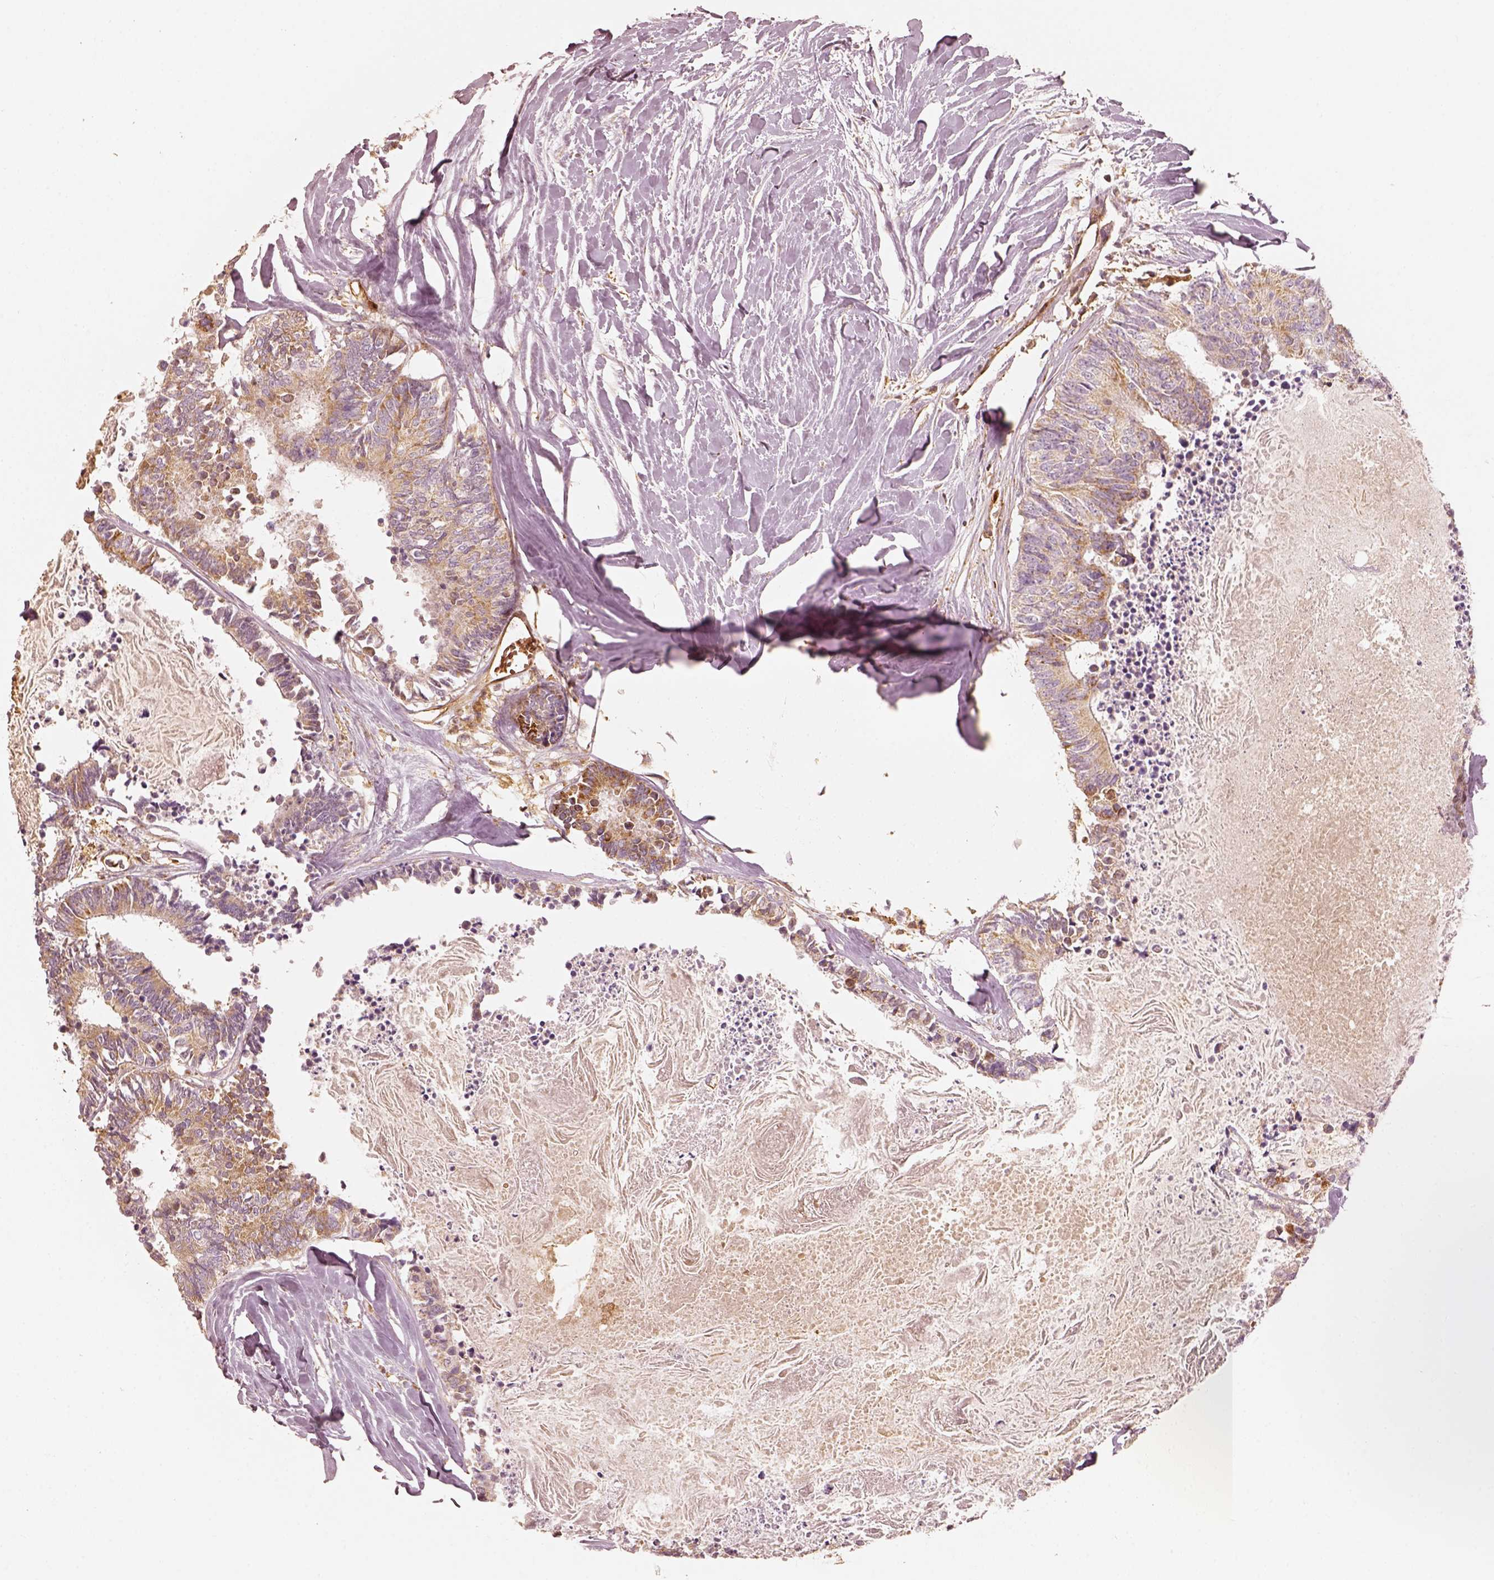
{"staining": {"intensity": "moderate", "quantity": ">75%", "location": "cytoplasmic/membranous"}, "tissue": "colorectal cancer", "cell_type": "Tumor cells", "image_type": "cancer", "snomed": [{"axis": "morphology", "description": "Adenocarcinoma, NOS"}, {"axis": "topography", "description": "Colon"}, {"axis": "topography", "description": "Rectum"}], "caption": "DAB (3,3'-diaminobenzidine) immunohistochemical staining of human colorectal cancer reveals moderate cytoplasmic/membranous protein expression in approximately >75% of tumor cells.", "gene": "FSCN1", "patient": {"sex": "male", "age": 57}}